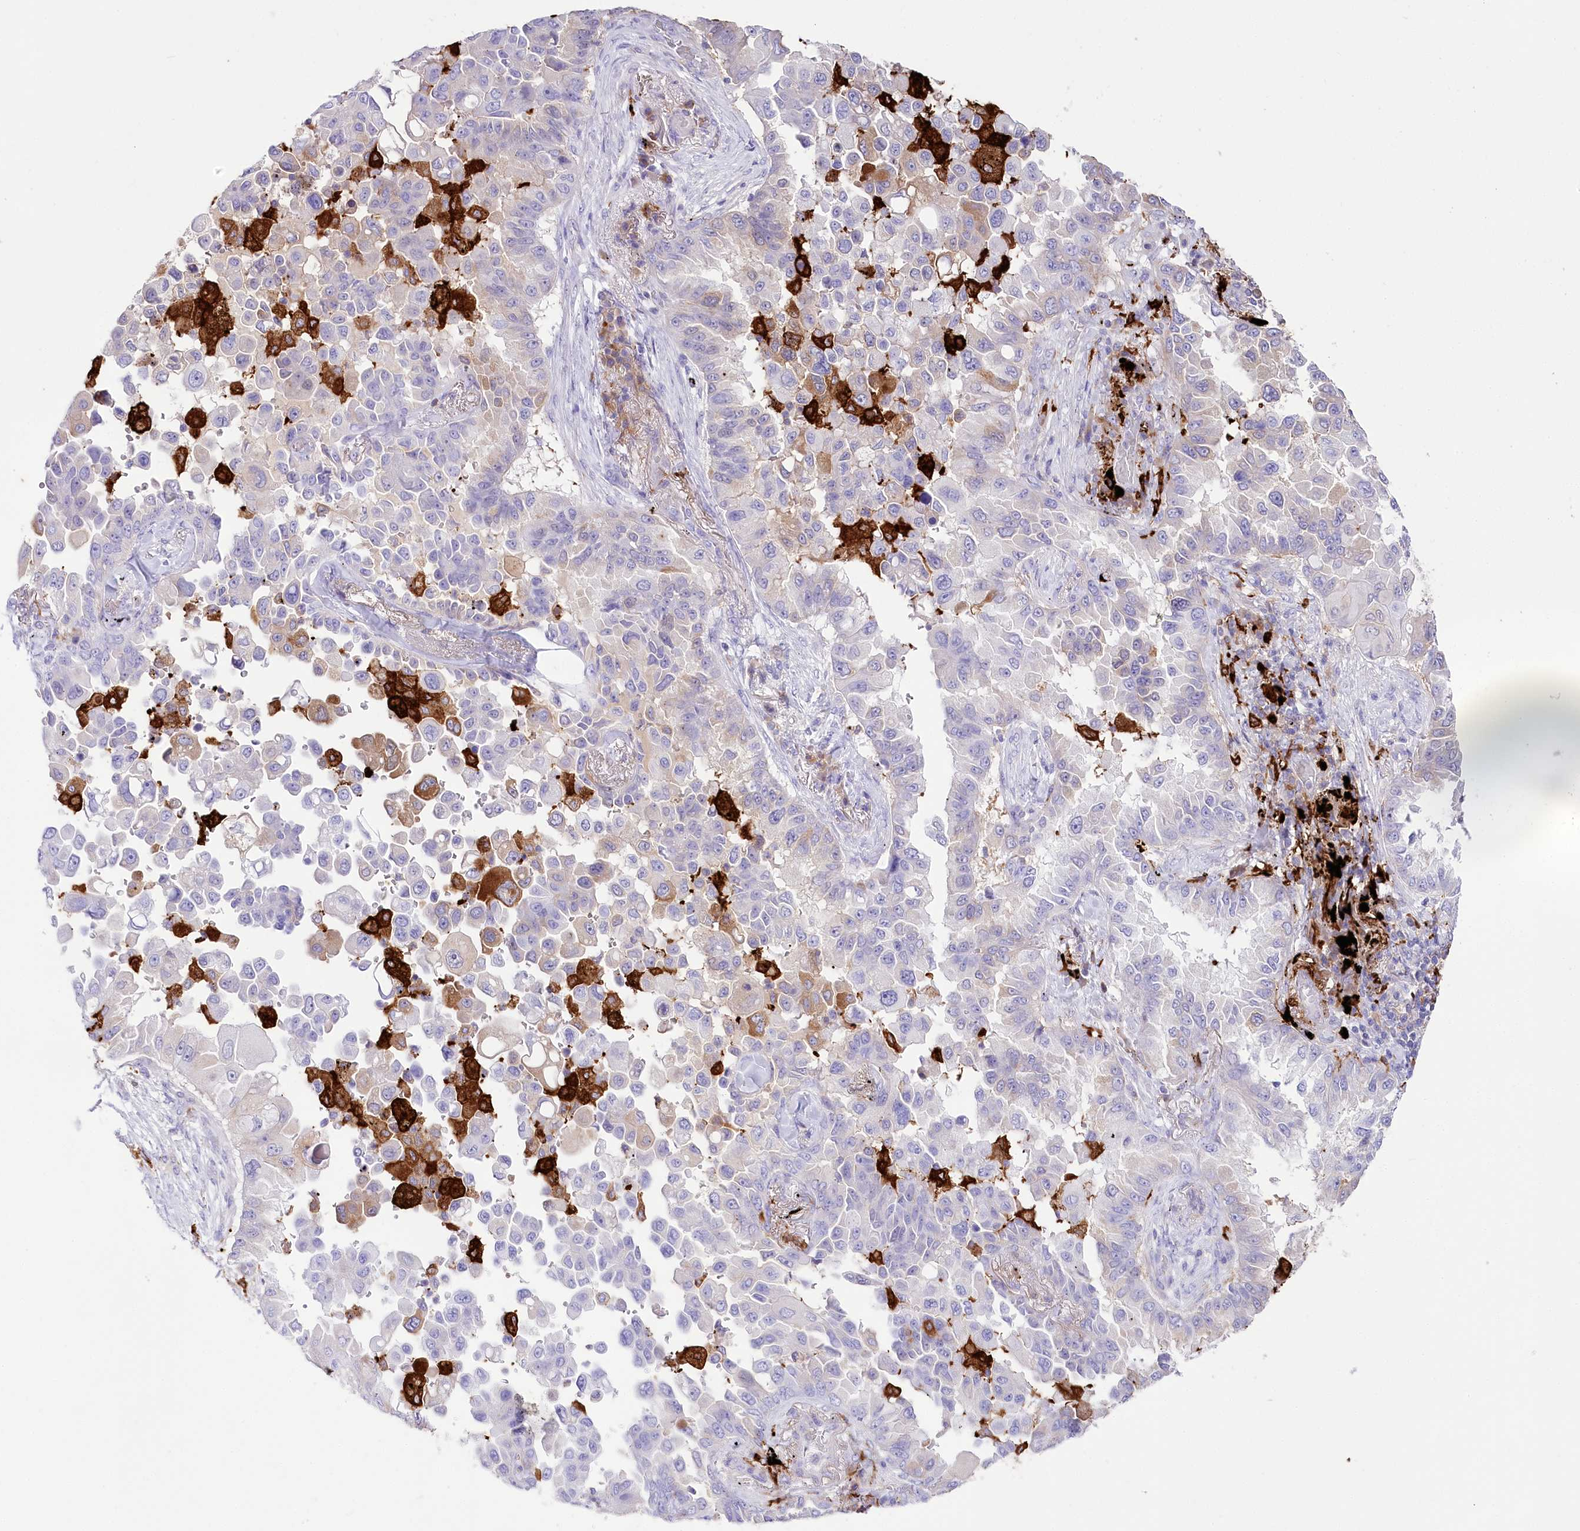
{"staining": {"intensity": "strong", "quantity": "<25%", "location": "cytoplasmic/membranous"}, "tissue": "lung cancer", "cell_type": "Tumor cells", "image_type": "cancer", "snomed": [{"axis": "morphology", "description": "Adenocarcinoma, NOS"}, {"axis": "topography", "description": "Lung"}], "caption": "DAB immunohistochemical staining of adenocarcinoma (lung) displays strong cytoplasmic/membranous protein positivity in approximately <25% of tumor cells.", "gene": "DNAJC19", "patient": {"sex": "female", "age": 67}}